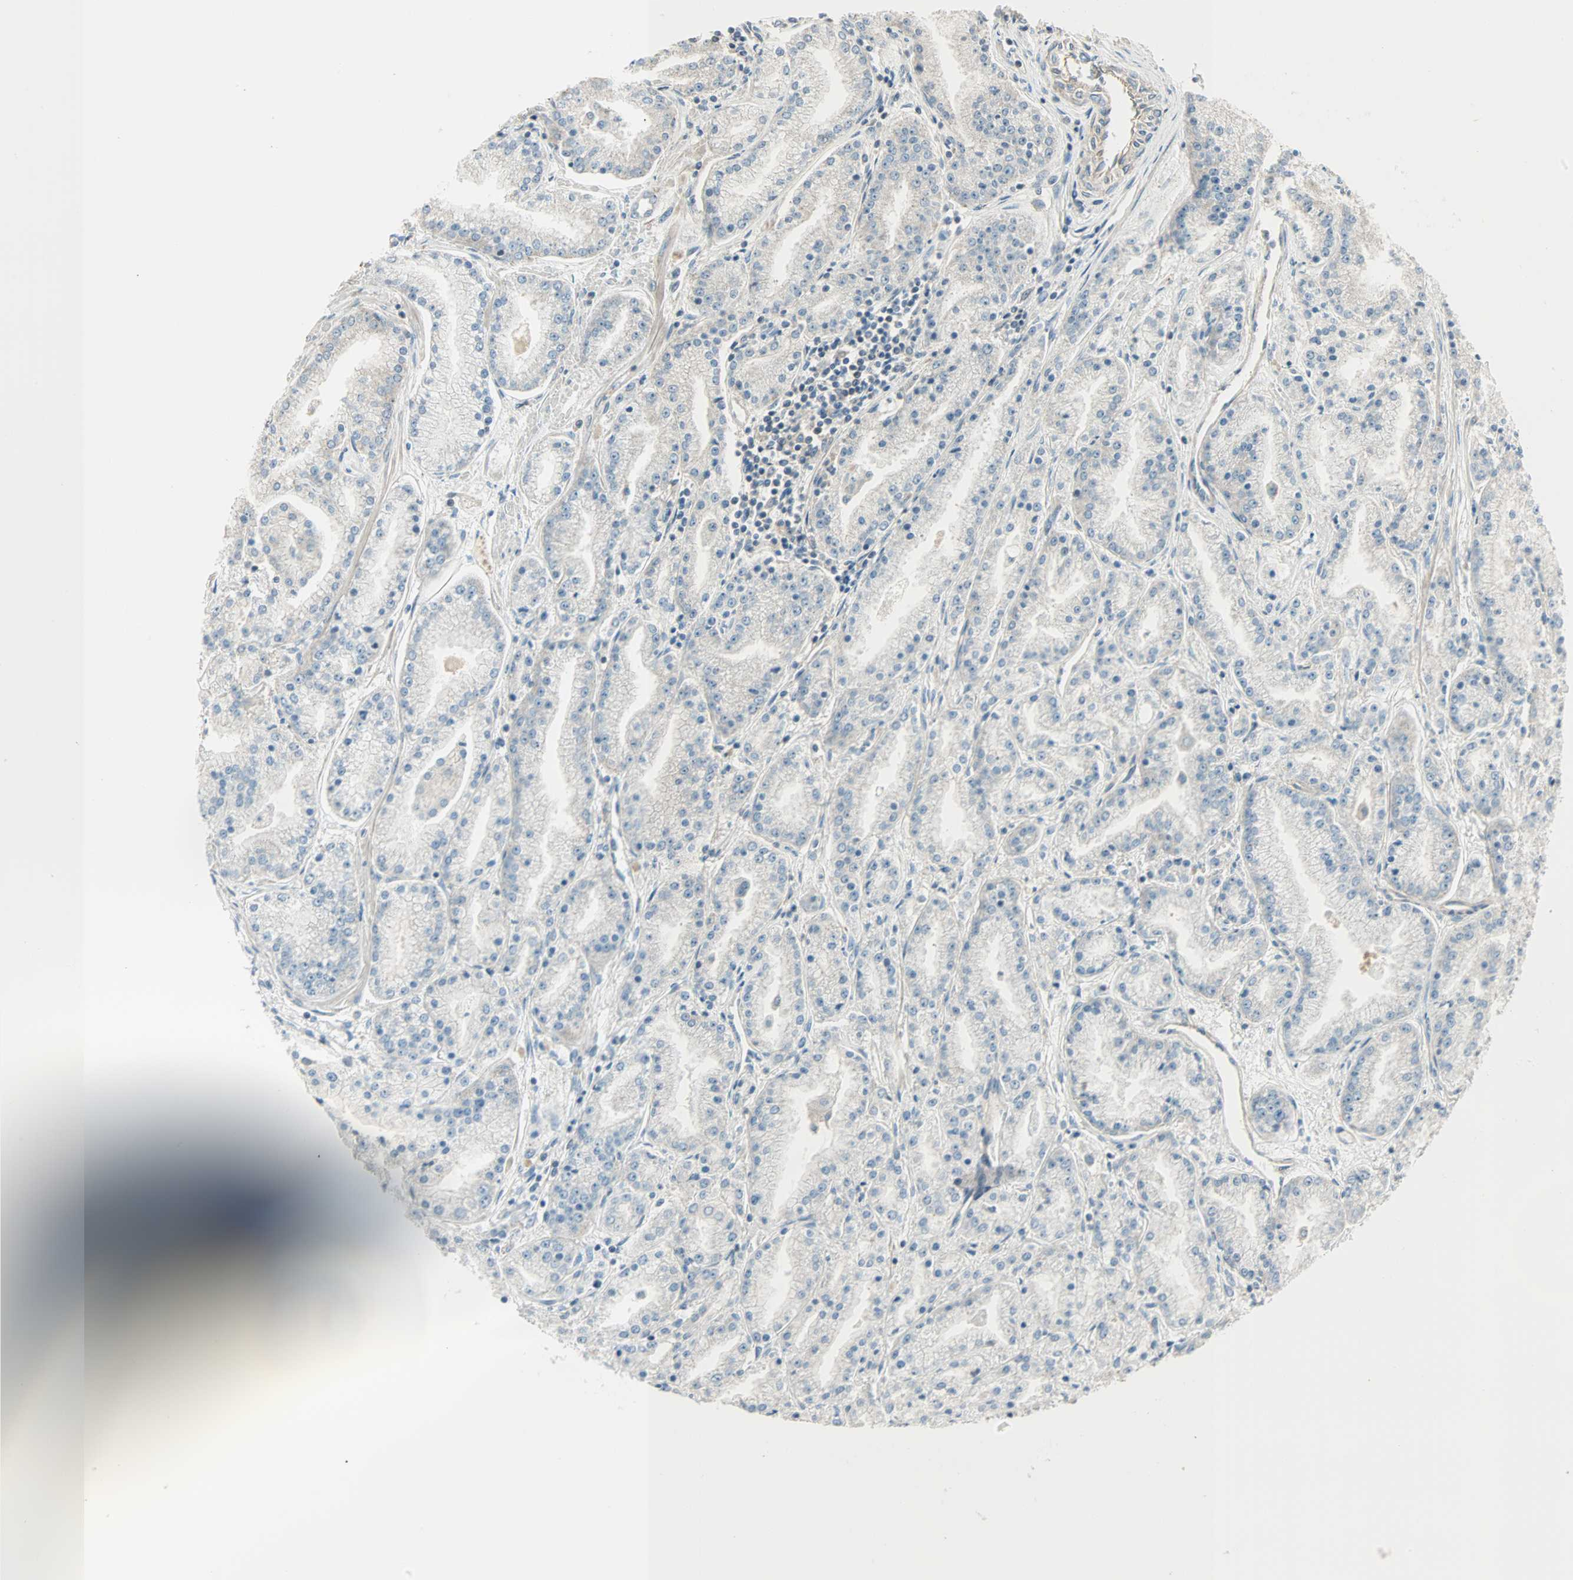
{"staining": {"intensity": "negative", "quantity": "none", "location": "none"}, "tissue": "prostate cancer", "cell_type": "Tumor cells", "image_type": "cancer", "snomed": [{"axis": "morphology", "description": "Adenocarcinoma, High grade"}, {"axis": "topography", "description": "Prostate"}], "caption": "Immunohistochemistry micrograph of prostate cancer stained for a protein (brown), which displays no expression in tumor cells.", "gene": "MAP3K21", "patient": {"sex": "male", "age": 61}}